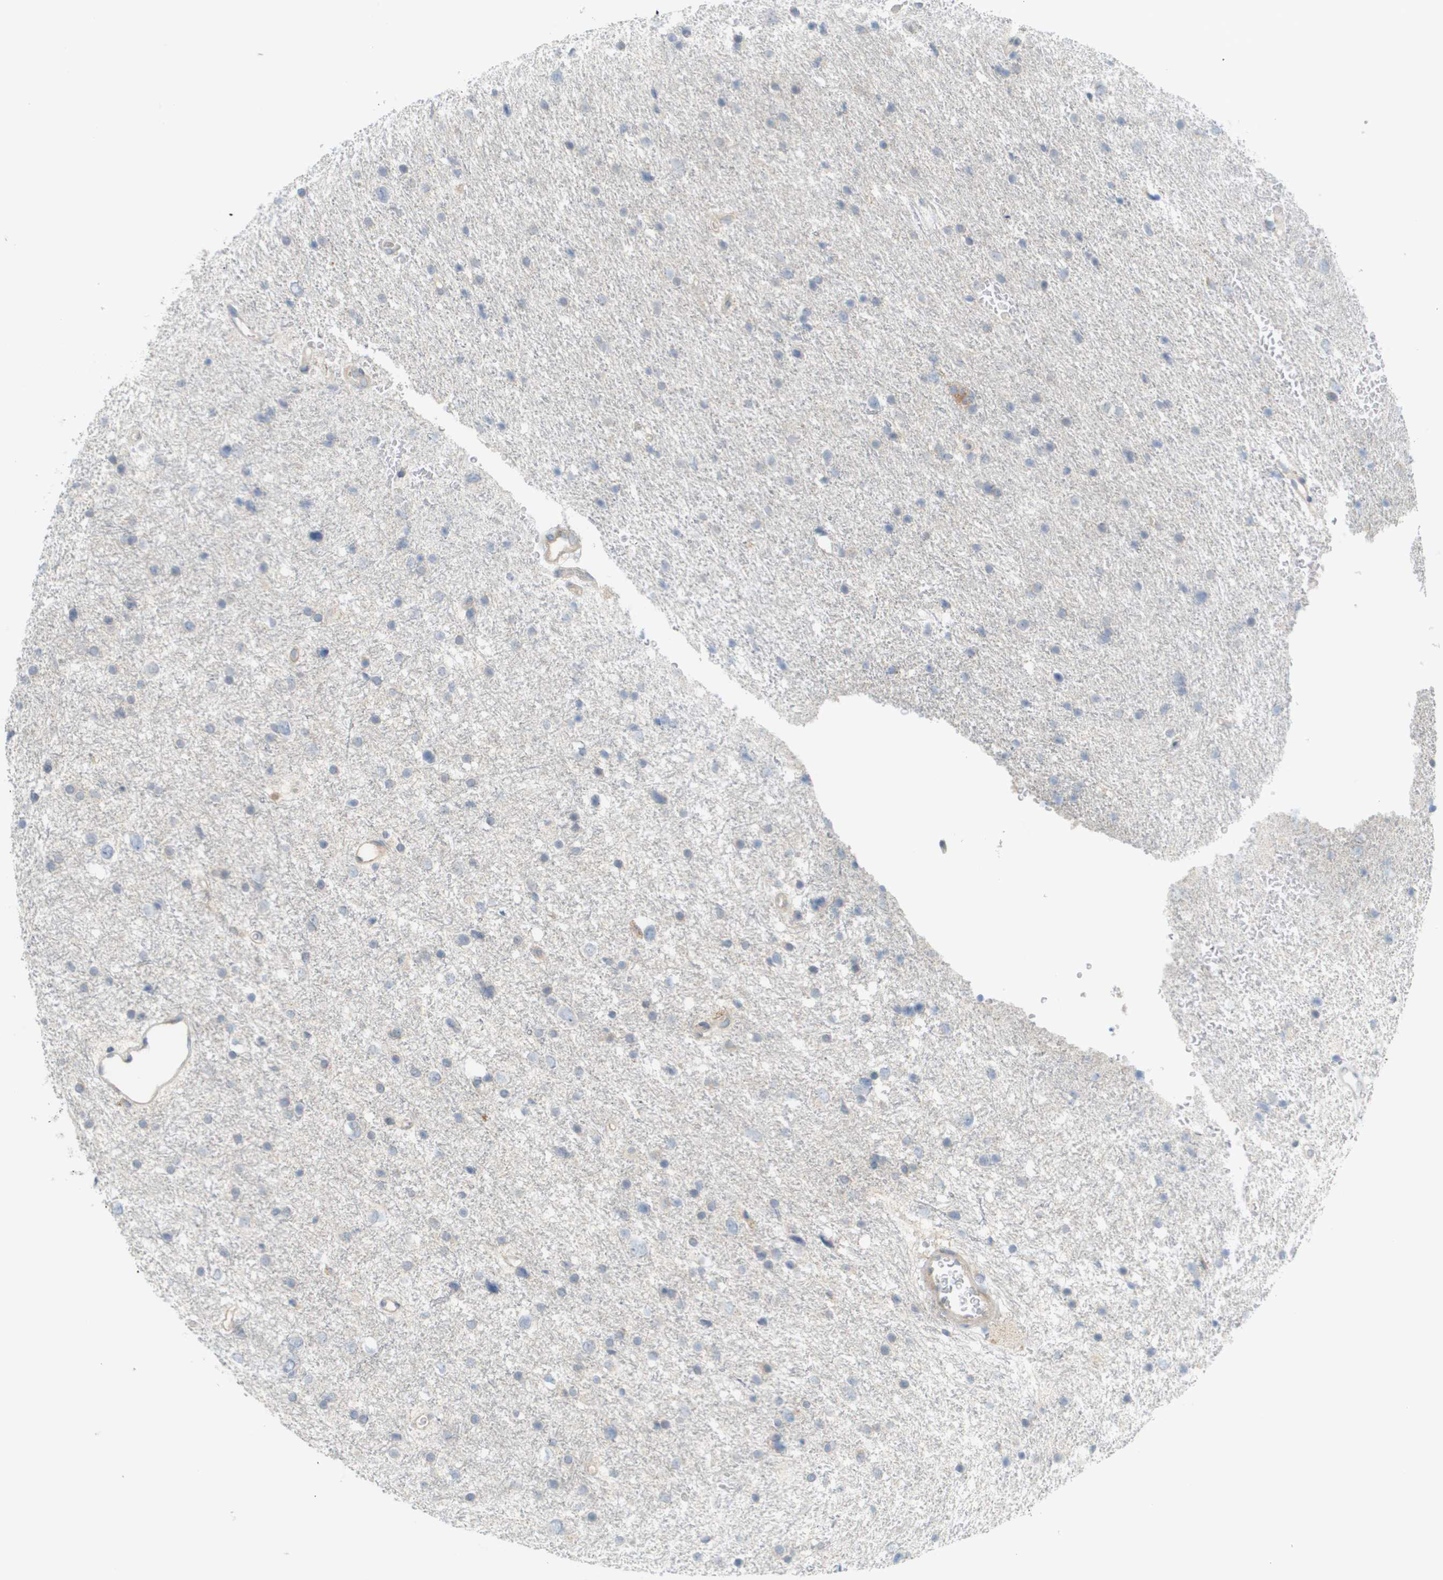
{"staining": {"intensity": "negative", "quantity": "none", "location": "none"}, "tissue": "glioma", "cell_type": "Tumor cells", "image_type": "cancer", "snomed": [{"axis": "morphology", "description": "Glioma, malignant, Low grade"}, {"axis": "topography", "description": "Brain"}], "caption": "This micrograph is of malignant glioma (low-grade) stained with IHC to label a protein in brown with the nuclei are counter-stained blue. There is no positivity in tumor cells. (DAB (3,3'-diaminobenzidine) IHC, high magnification).", "gene": "PROC", "patient": {"sex": "female", "age": 37}}